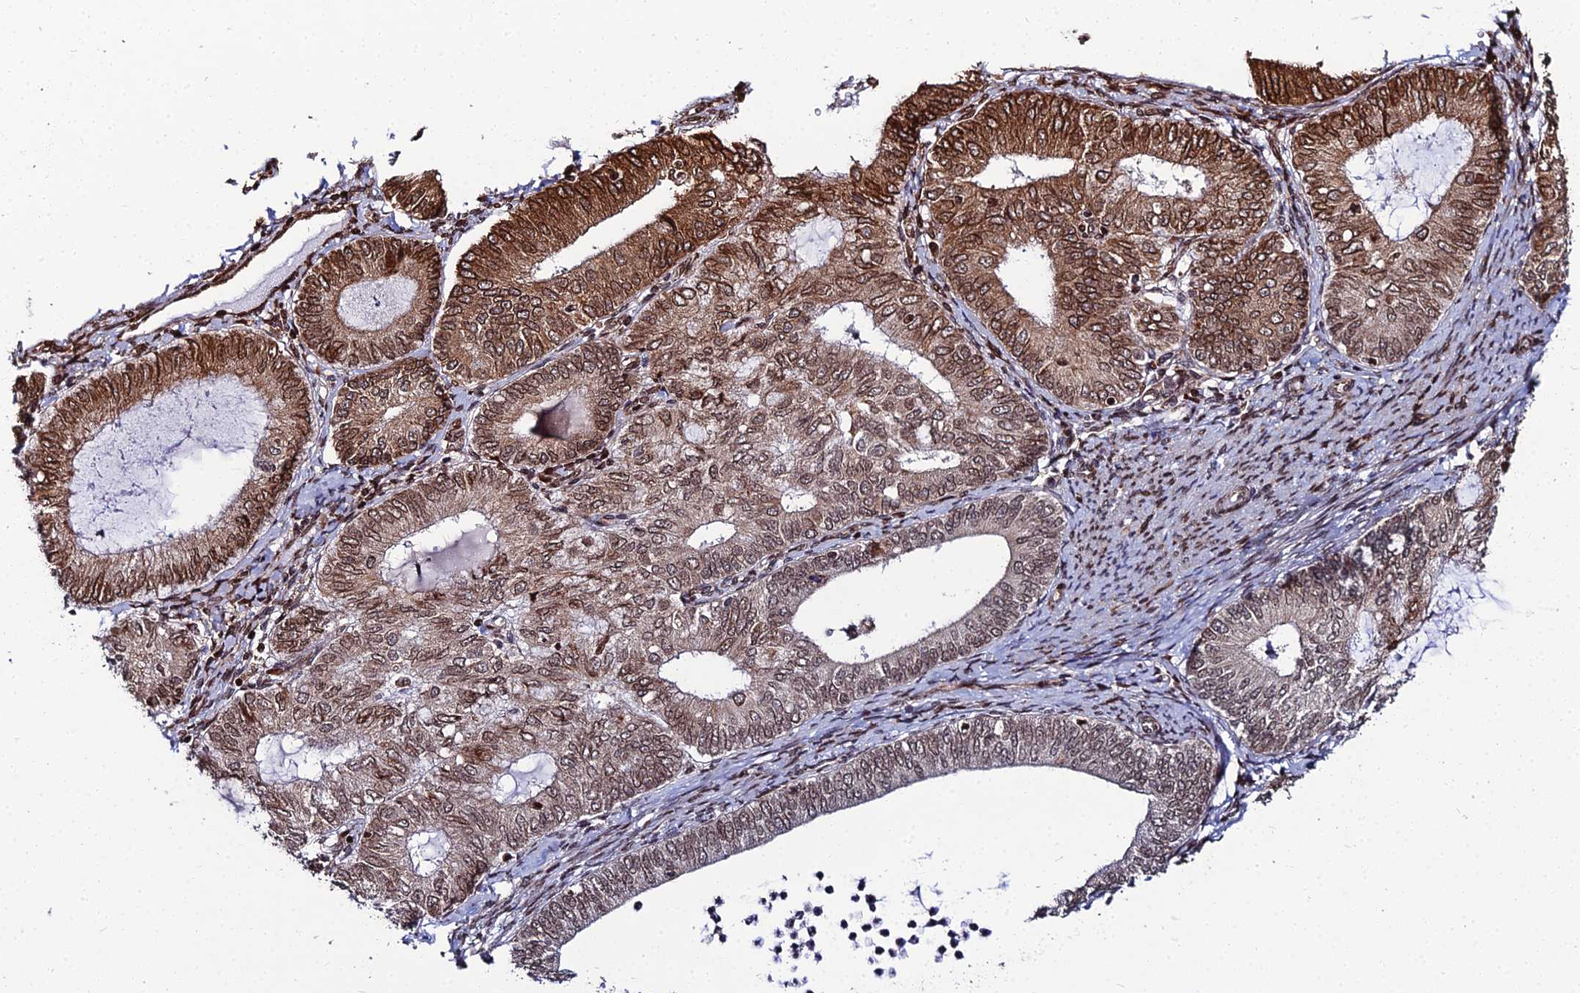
{"staining": {"intensity": "moderate", "quantity": ">75%", "location": "cytoplasmic/membranous,nuclear"}, "tissue": "endometrial cancer", "cell_type": "Tumor cells", "image_type": "cancer", "snomed": [{"axis": "morphology", "description": "Adenocarcinoma, NOS"}, {"axis": "topography", "description": "Endometrium"}], "caption": "Immunohistochemical staining of endometrial cancer (adenocarcinoma) shows medium levels of moderate cytoplasmic/membranous and nuclear protein expression in approximately >75% of tumor cells. (IHC, brightfield microscopy, high magnification).", "gene": "ZNF668", "patient": {"sex": "female", "age": 68}}